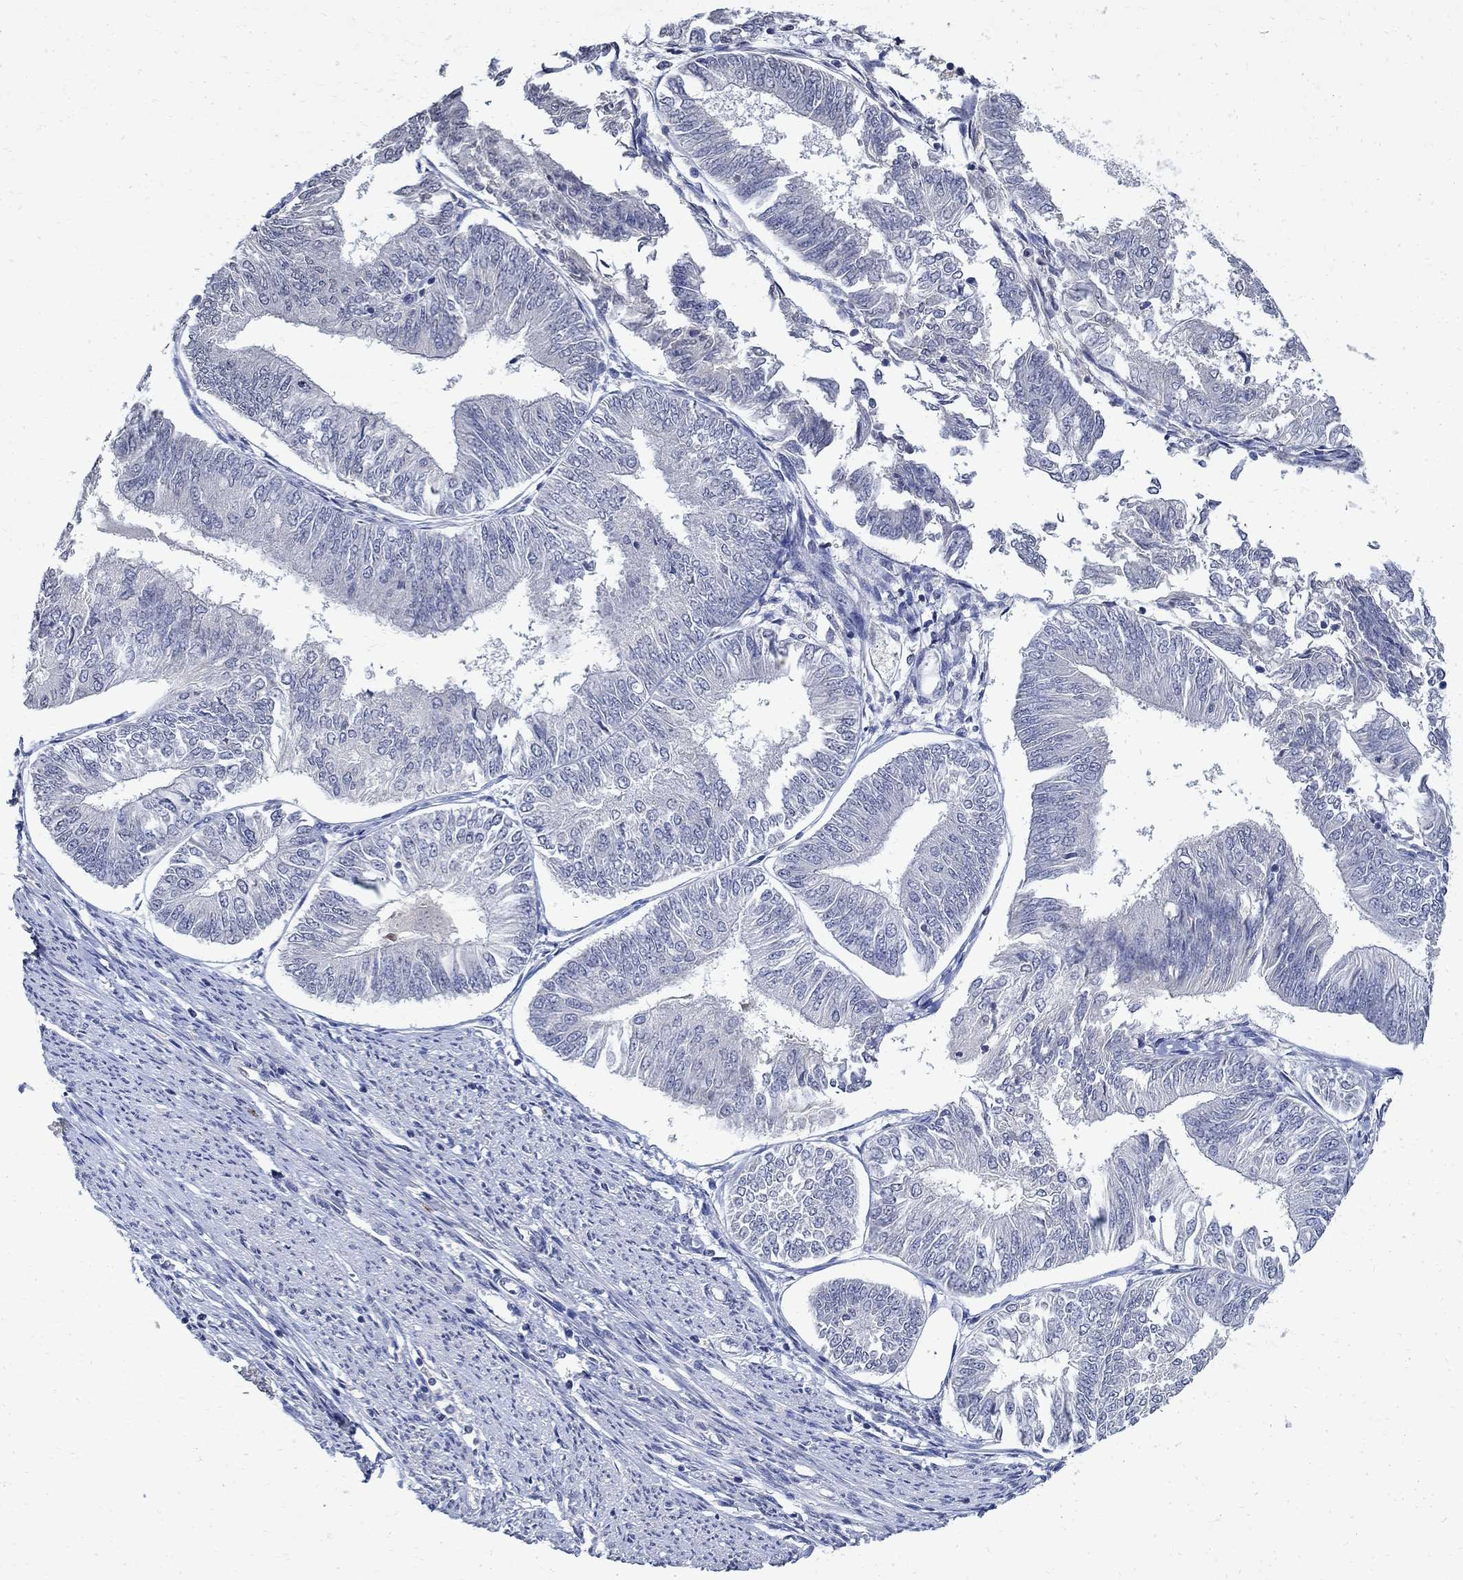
{"staining": {"intensity": "negative", "quantity": "none", "location": "none"}, "tissue": "endometrial cancer", "cell_type": "Tumor cells", "image_type": "cancer", "snomed": [{"axis": "morphology", "description": "Adenocarcinoma, NOS"}, {"axis": "topography", "description": "Endometrium"}], "caption": "Tumor cells show no significant protein staining in endometrial adenocarcinoma. Nuclei are stained in blue.", "gene": "TMEM169", "patient": {"sex": "female", "age": 58}}